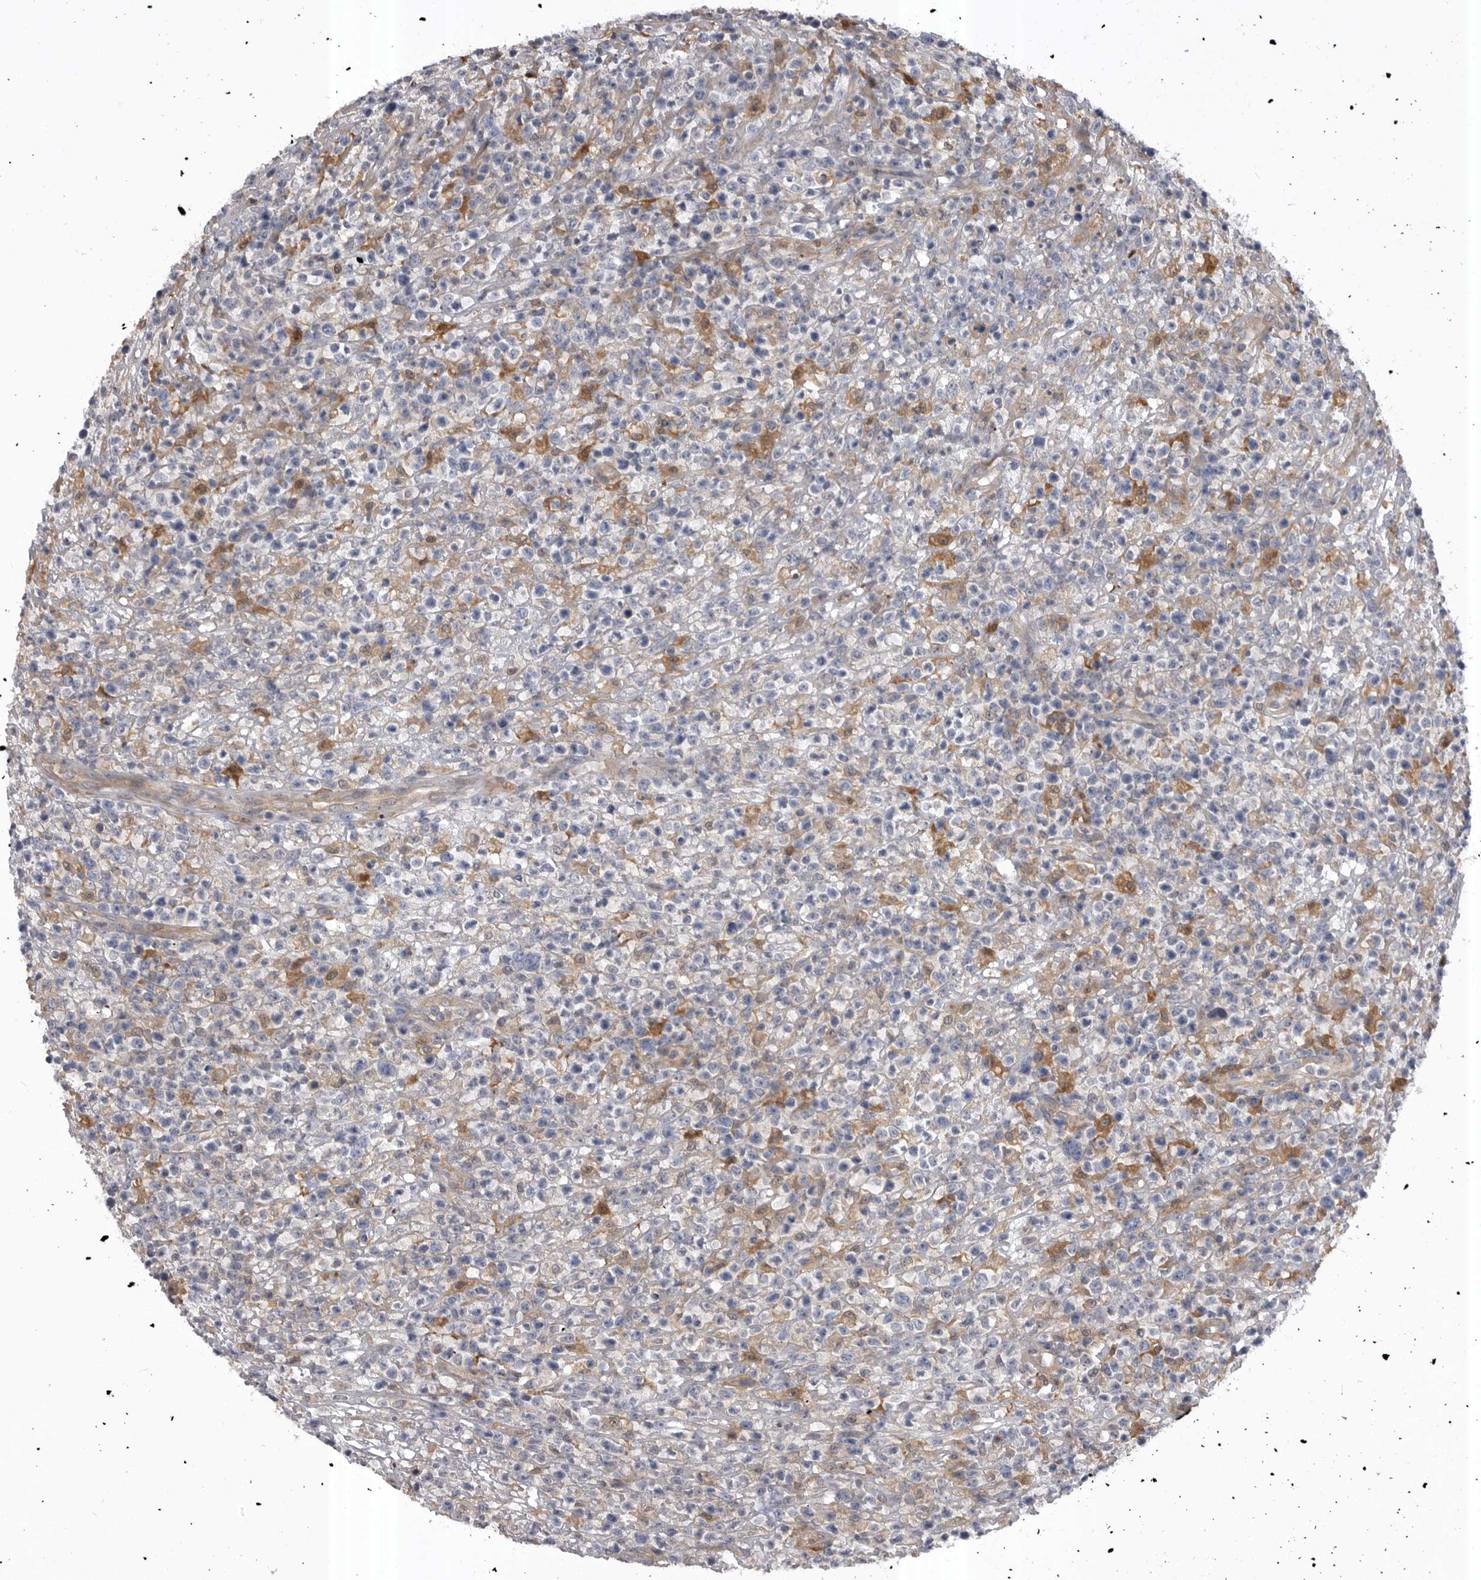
{"staining": {"intensity": "negative", "quantity": "none", "location": "none"}, "tissue": "lymphoma", "cell_type": "Tumor cells", "image_type": "cancer", "snomed": [{"axis": "morphology", "description": "Malignant lymphoma, non-Hodgkin's type, High grade"}, {"axis": "topography", "description": "Colon"}], "caption": "Immunohistochemistry (IHC) image of neoplastic tissue: human lymphoma stained with DAB (3,3'-diaminobenzidine) displays no significant protein positivity in tumor cells.", "gene": "RAB3GAP2", "patient": {"sex": "female", "age": 53}}